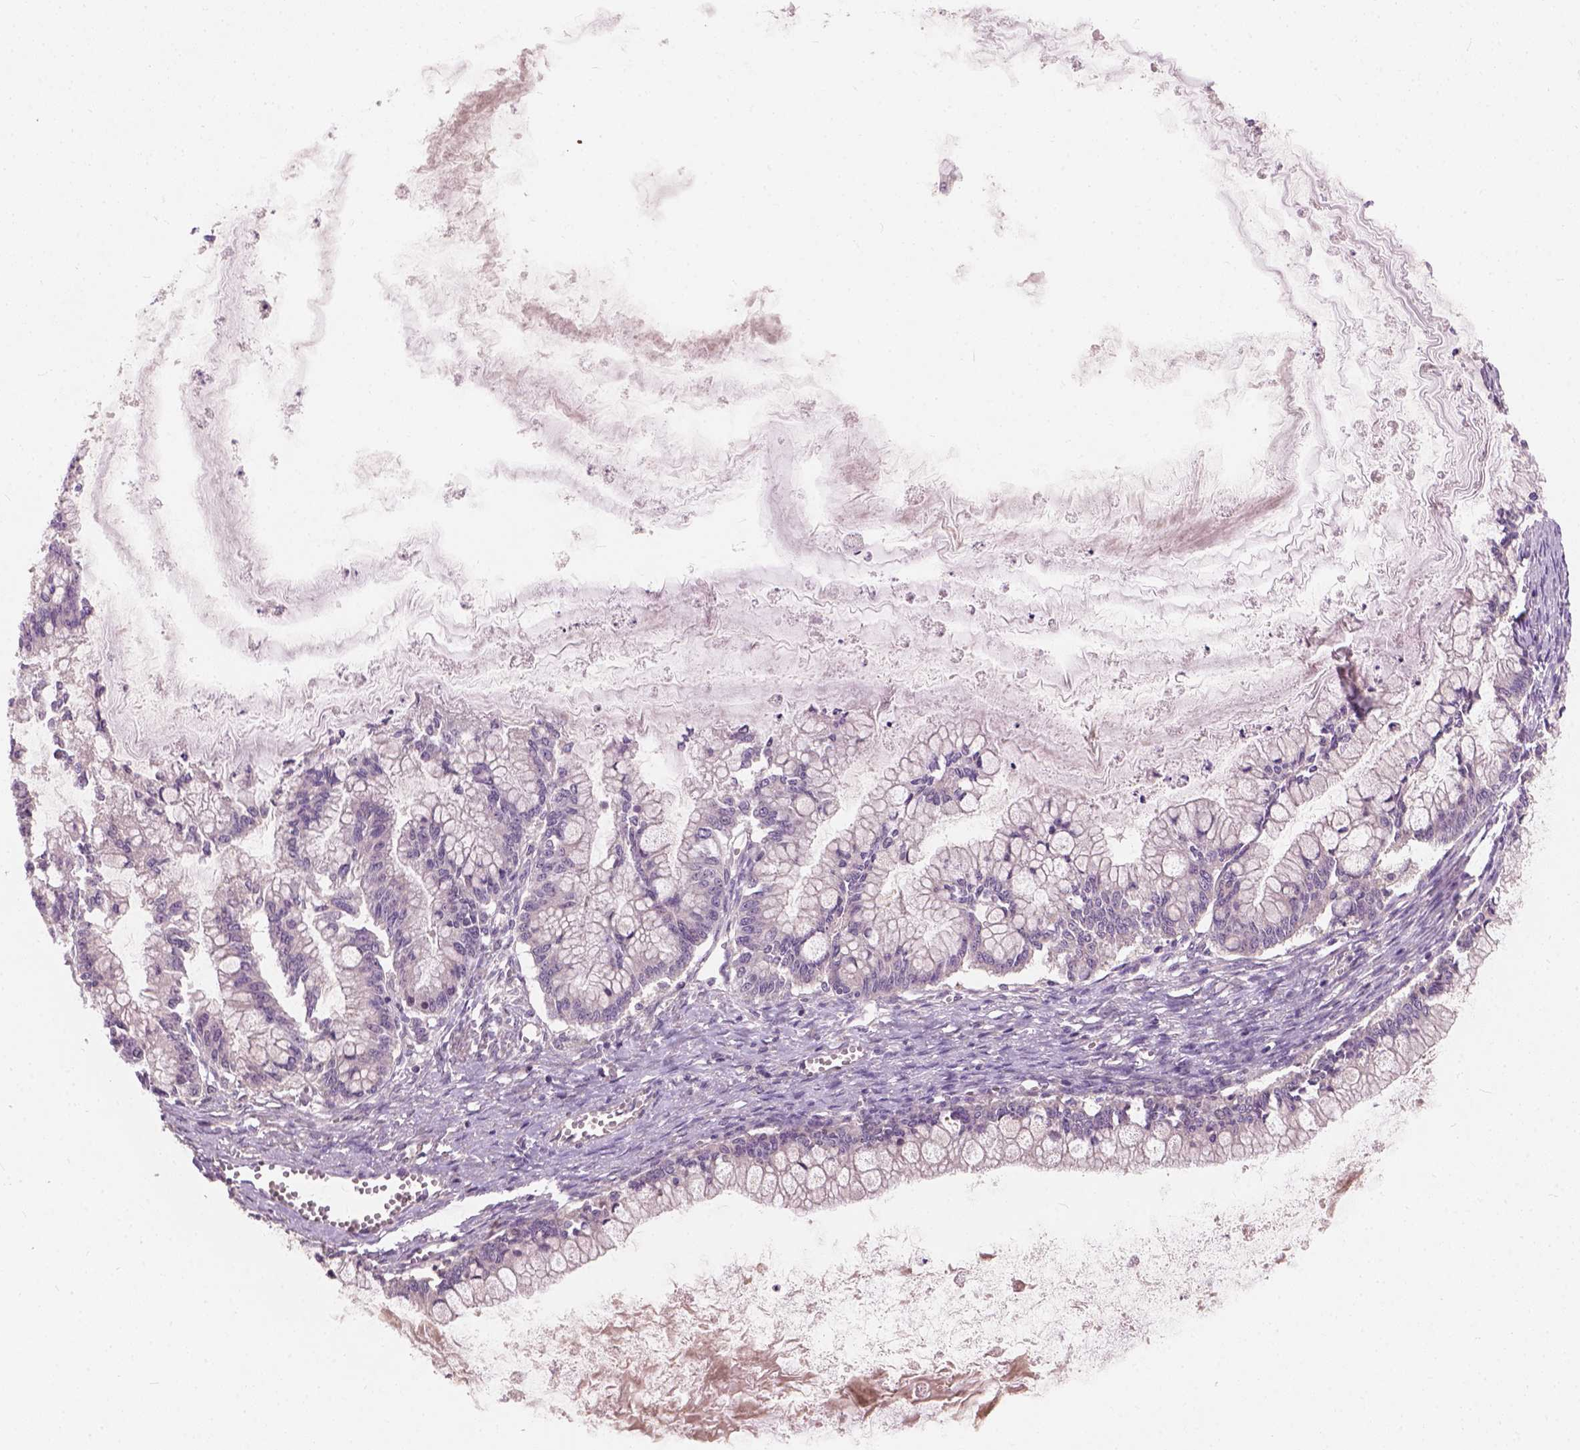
{"staining": {"intensity": "negative", "quantity": "none", "location": "none"}, "tissue": "ovarian cancer", "cell_type": "Tumor cells", "image_type": "cancer", "snomed": [{"axis": "morphology", "description": "Cystadenocarcinoma, mucinous, NOS"}, {"axis": "topography", "description": "Ovary"}], "caption": "An image of ovarian cancer (mucinous cystadenocarcinoma) stained for a protein displays no brown staining in tumor cells. (Immunohistochemistry (ihc), brightfield microscopy, high magnification).", "gene": "KRT17", "patient": {"sex": "female", "age": 67}}